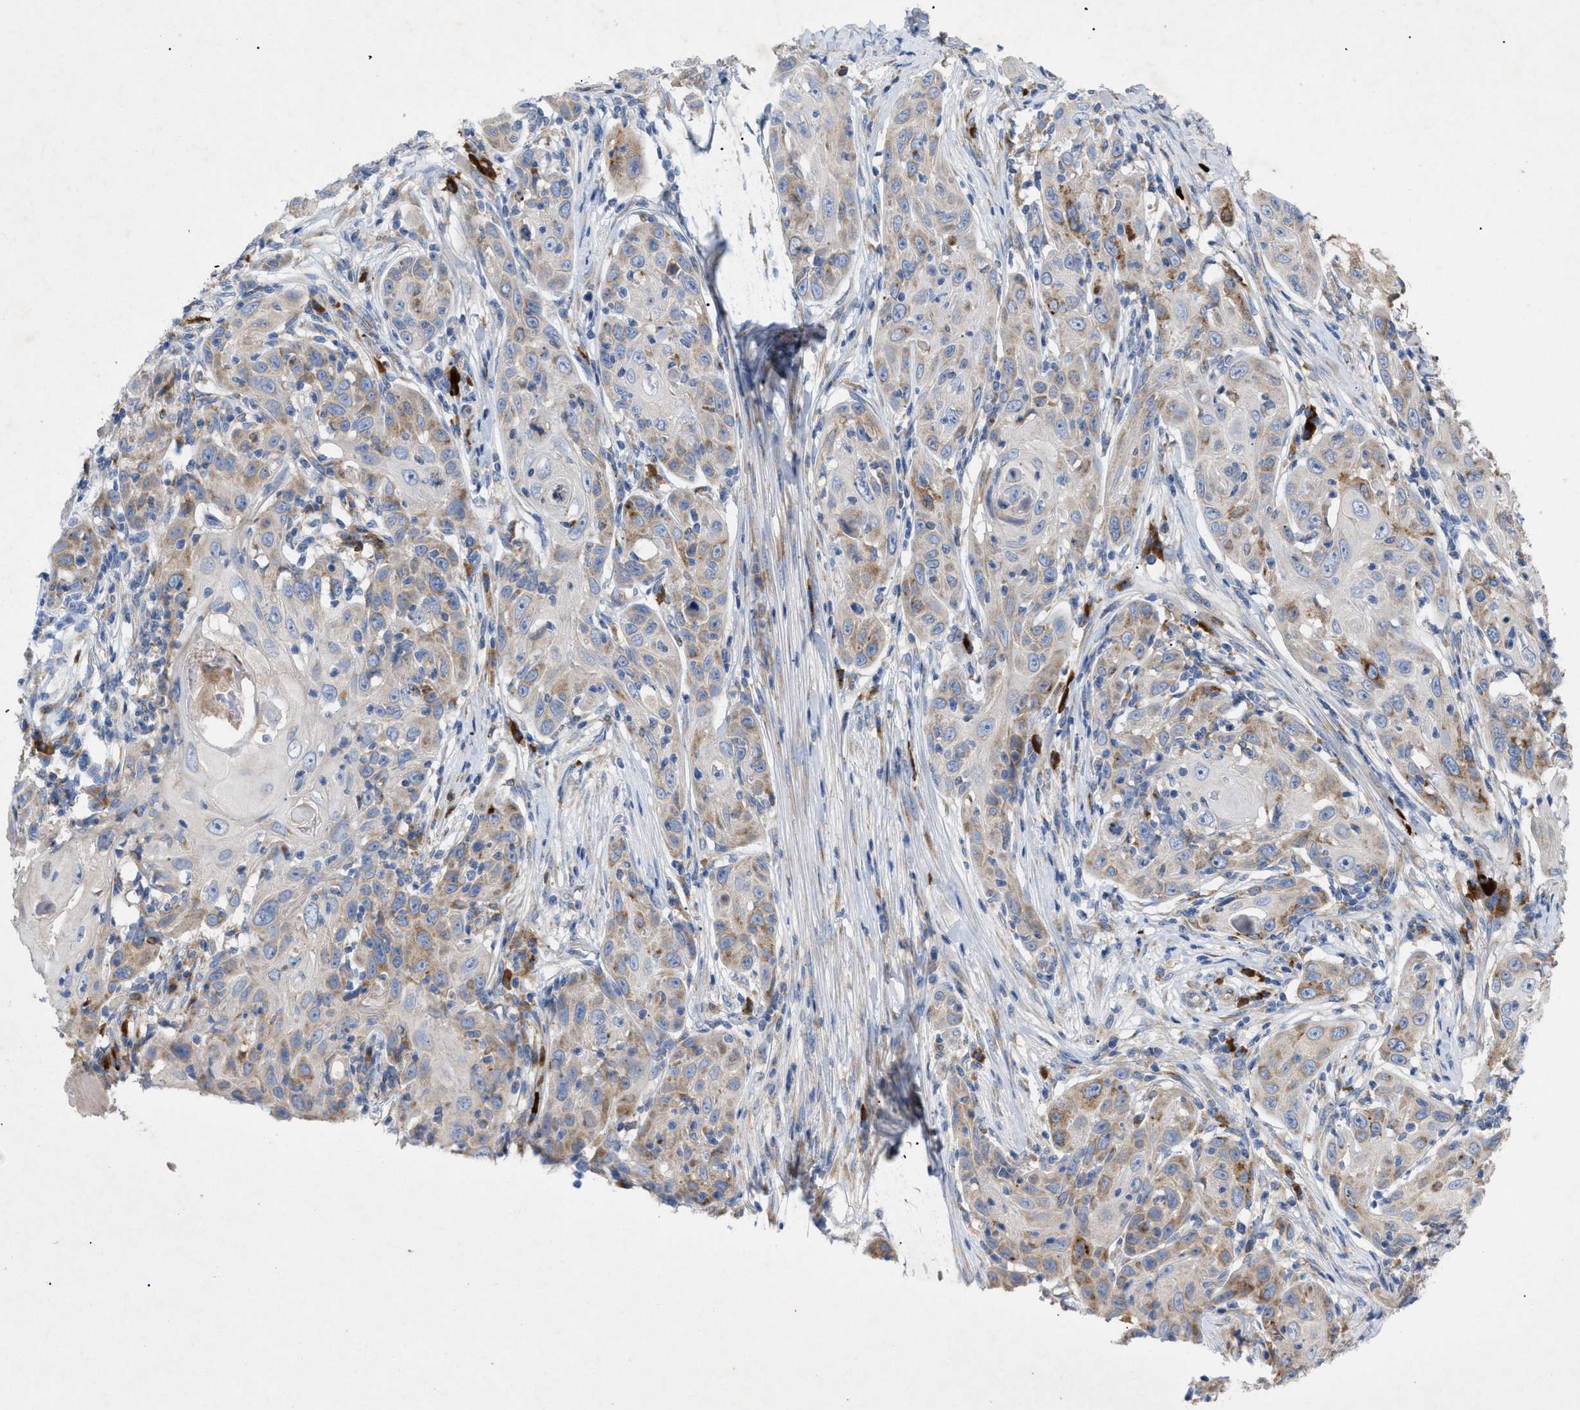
{"staining": {"intensity": "moderate", "quantity": "<25%", "location": "cytoplasmic/membranous"}, "tissue": "skin cancer", "cell_type": "Tumor cells", "image_type": "cancer", "snomed": [{"axis": "morphology", "description": "Squamous cell carcinoma, NOS"}, {"axis": "topography", "description": "Skin"}], "caption": "This is an image of immunohistochemistry staining of skin squamous cell carcinoma, which shows moderate positivity in the cytoplasmic/membranous of tumor cells.", "gene": "SLC50A1", "patient": {"sex": "female", "age": 88}}